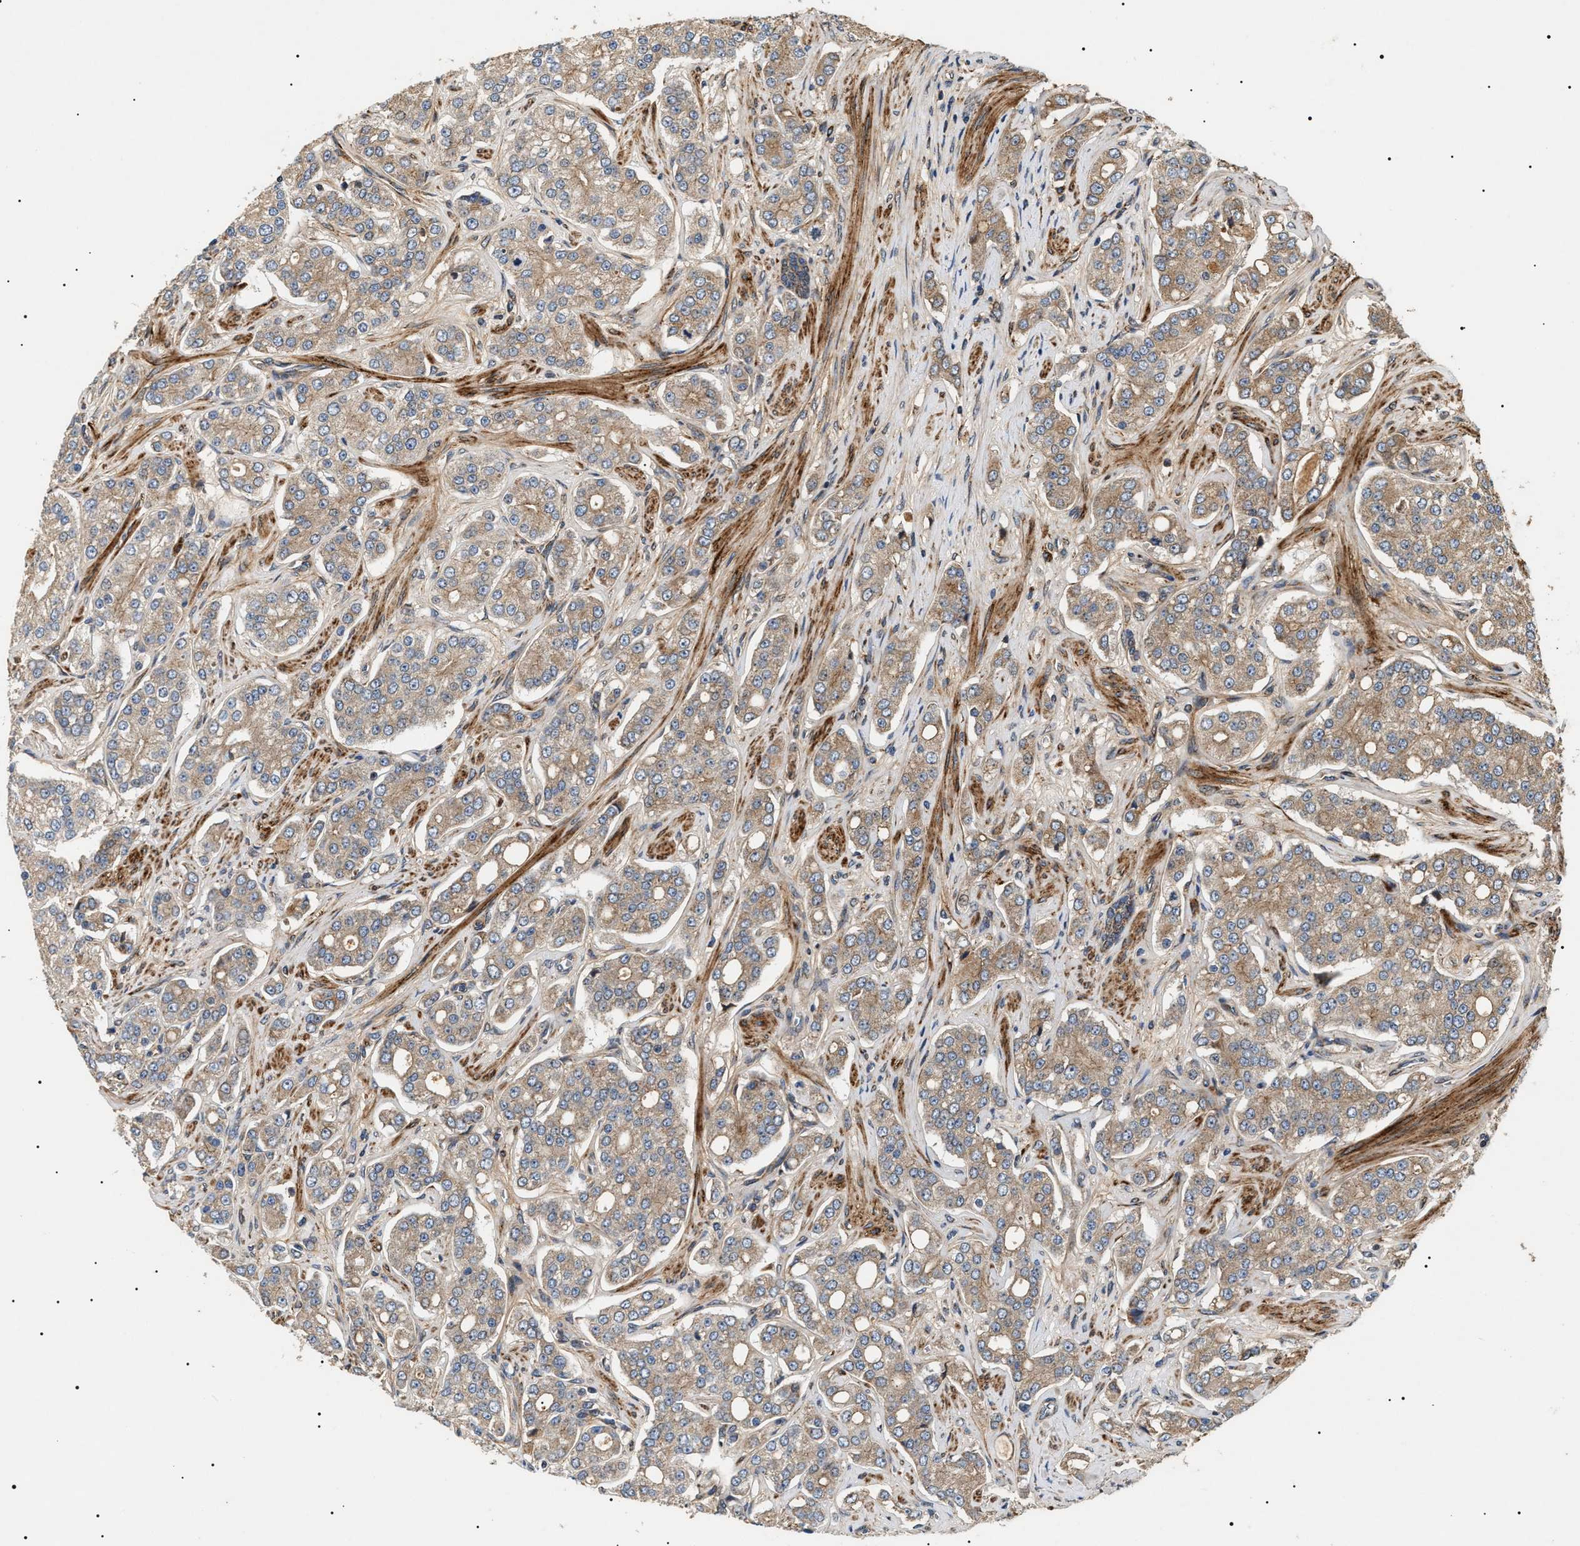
{"staining": {"intensity": "moderate", "quantity": ">75%", "location": "cytoplasmic/membranous"}, "tissue": "prostate cancer", "cell_type": "Tumor cells", "image_type": "cancer", "snomed": [{"axis": "morphology", "description": "Adenocarcinoma, High grade"}, {"axis": "topography", "description": "Prostate"}], "caption": "There is medium levels of moderate cytoplasmic/membranous staining in tumor cells of prostate cancer, as demonstrated by immunohistochemical staining (brown color).", "gene": "ZBTB26", "patient": {"sex": "male", "age": 71}}